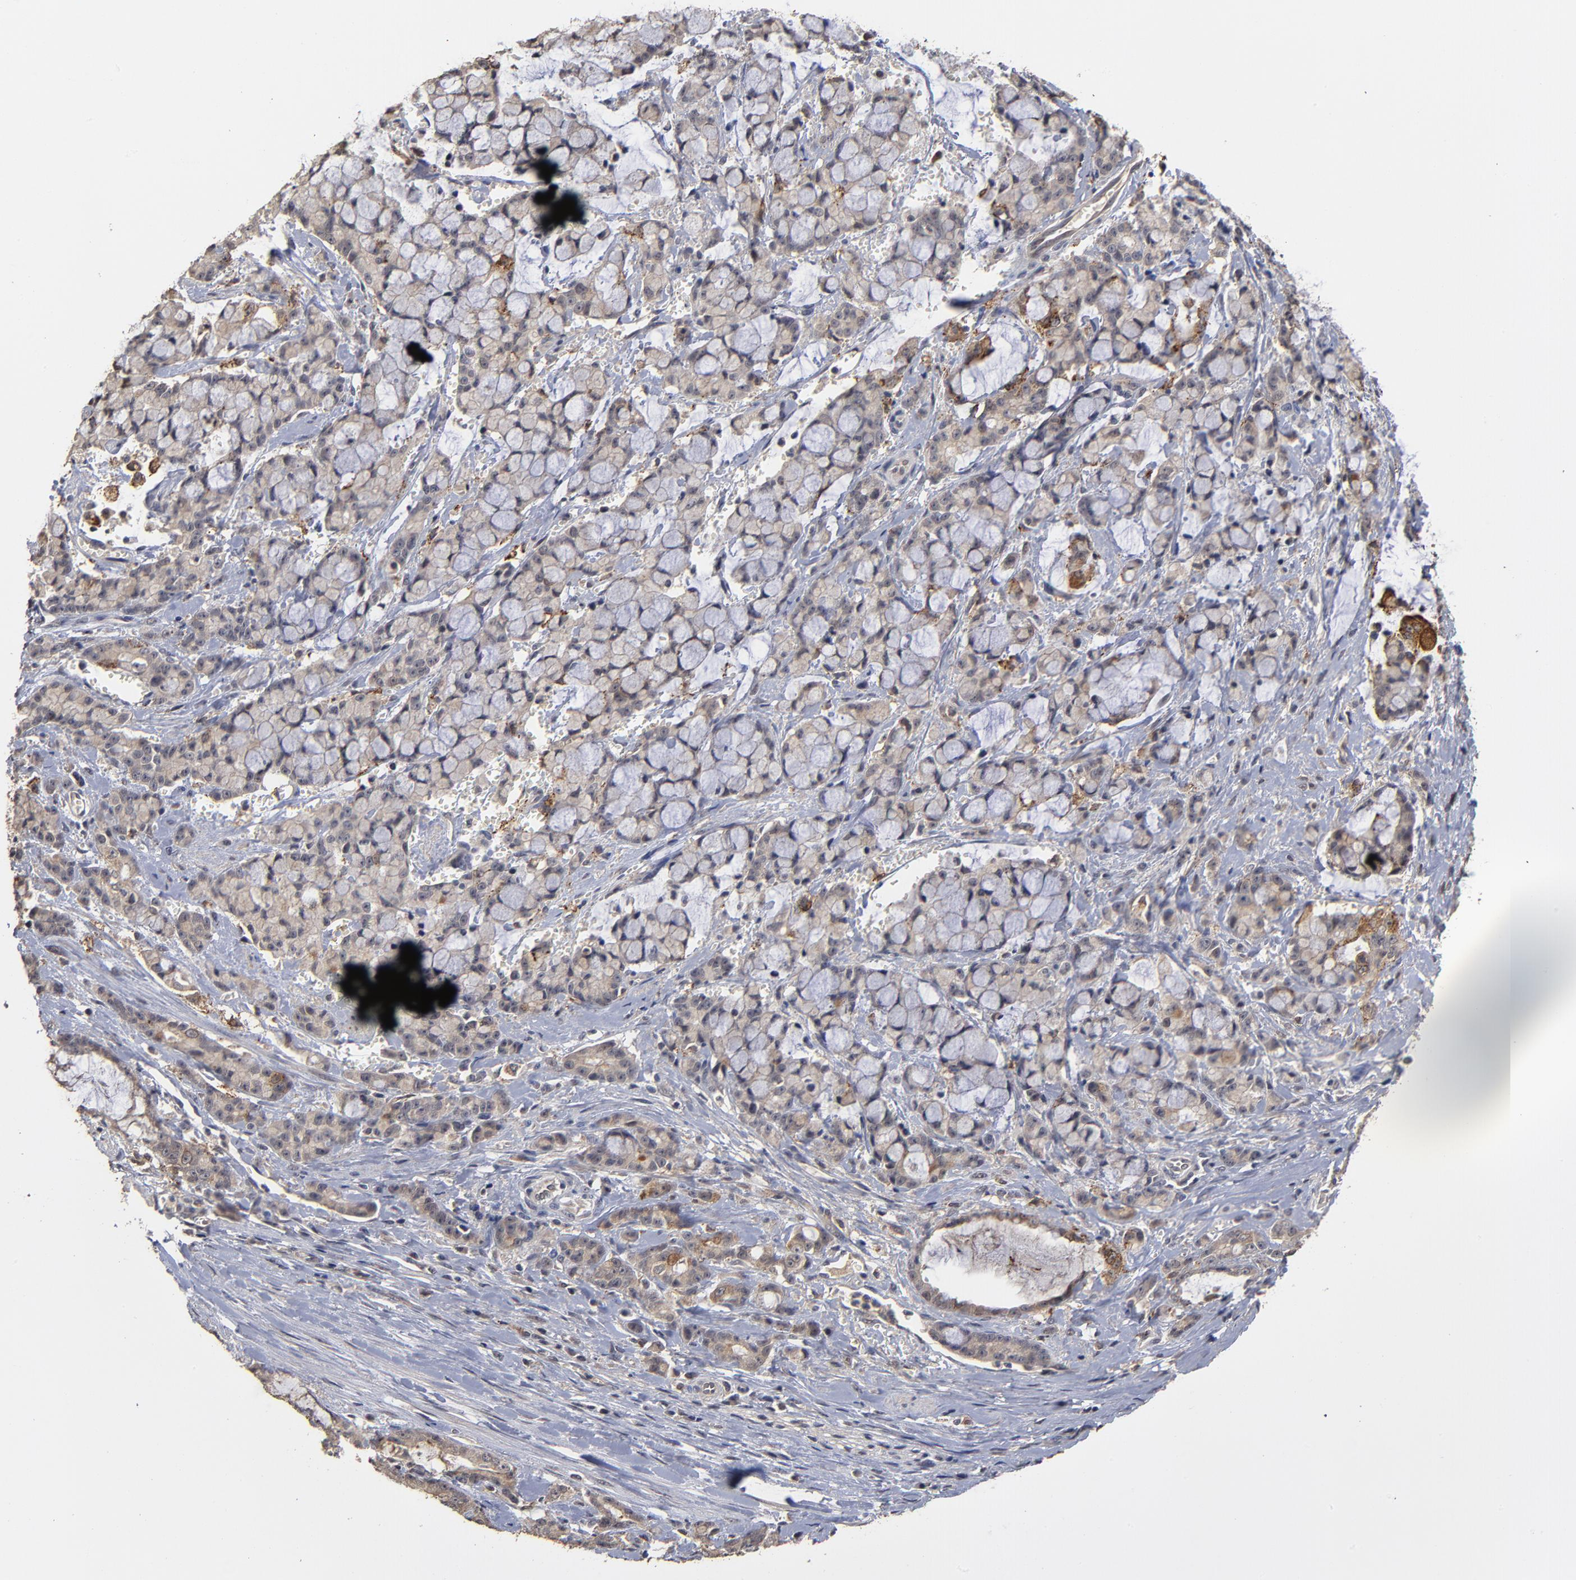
{"staining": {"intensity": "moderate", "quantity": "25%-75%", "location": "cytoplasmic/membranous"}, "tissue": "pancreatic cancer", "cell_type": "Tumor cells", "image_type": "cancer", "snomed": [{"axis": "morphology", "description": "Adenocarcinoma, NOS"}, {"axis": "topography", "description": "Pancreas"}], "caption": "Brown immunohistochemical staining in adenocarcinoma (pancreatic) shows moderate cytoplasmic/membranous positivity in approximately 25%-75% of tumor cells.", "gene": "ASB8", "patient": {"sex": "female", "age": 73}}